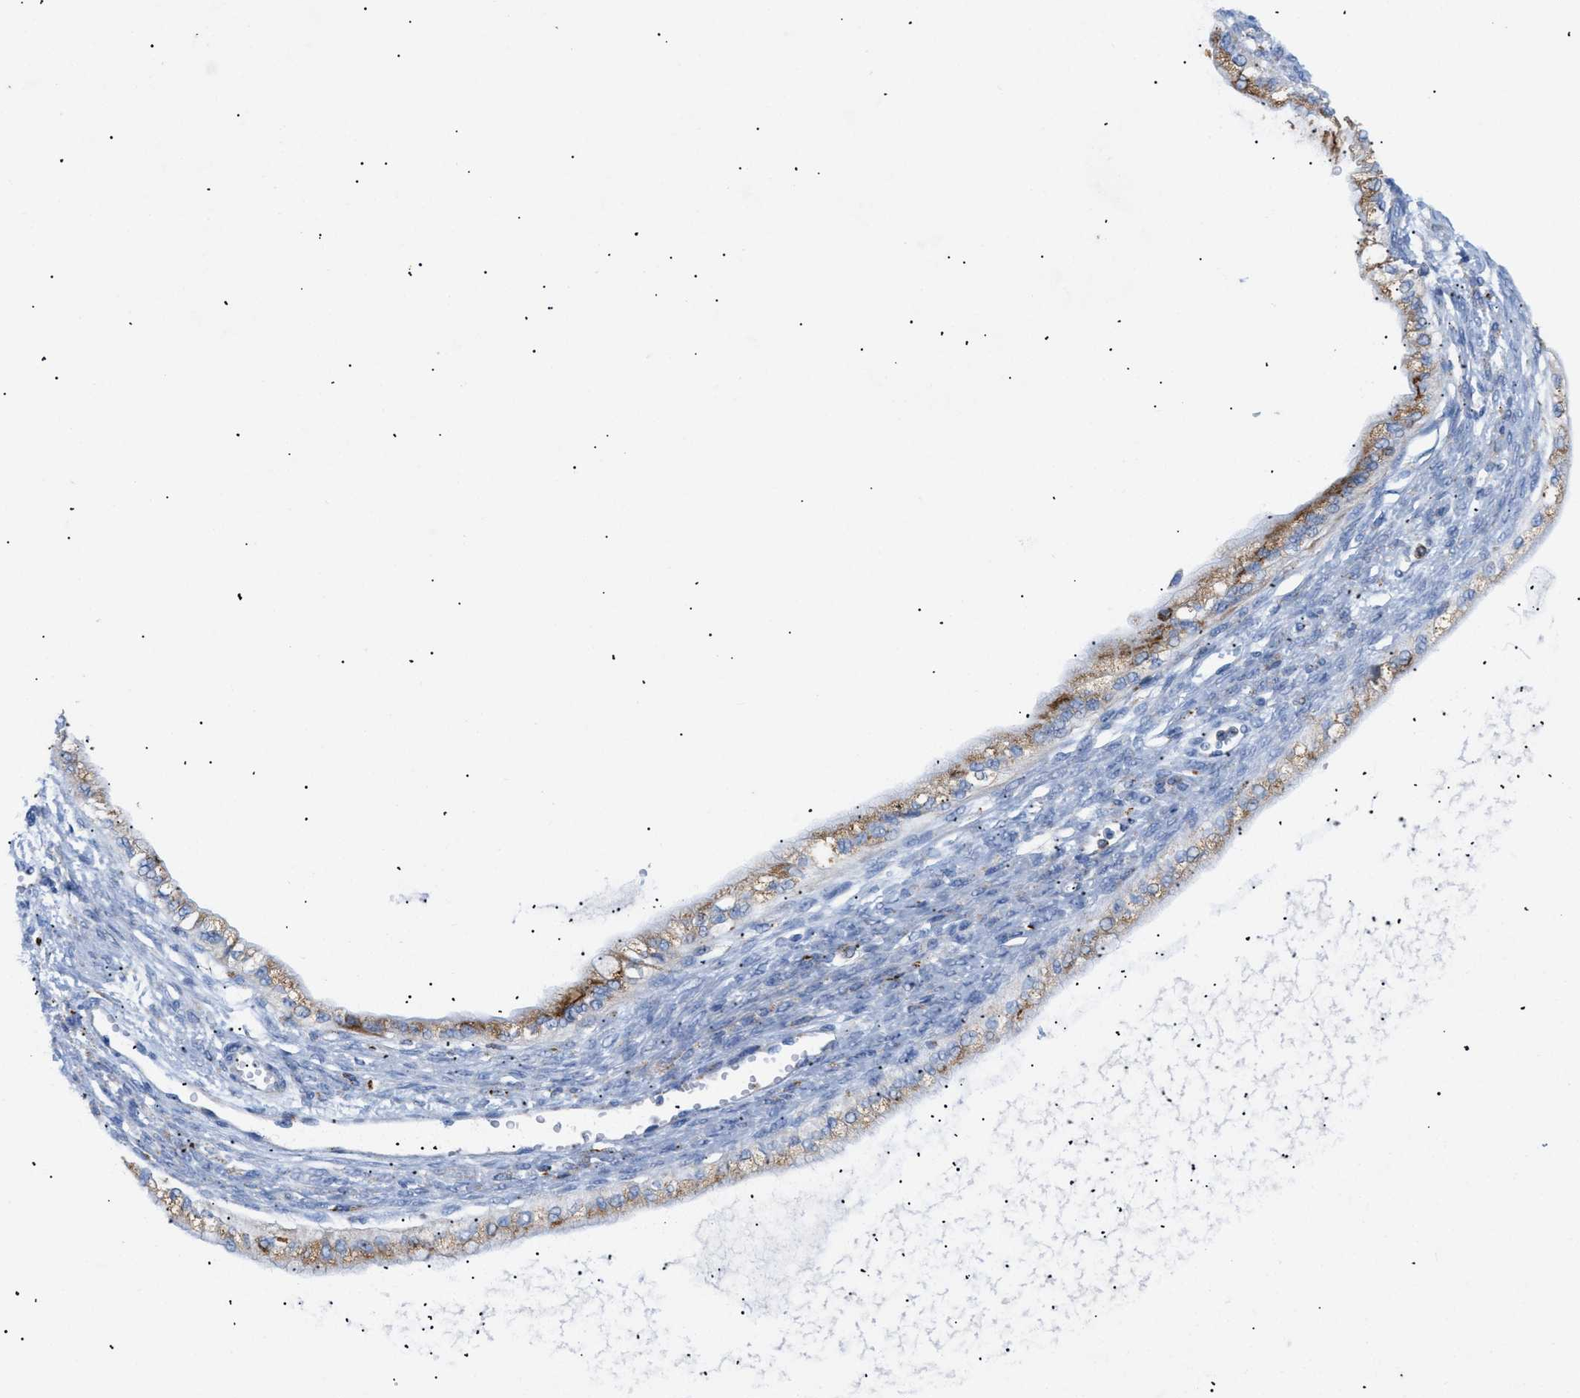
{"staining": {"intensity": "moderate", "quantity": ">75%", "location": "cytoplasmic/membranous"}, "tissue": "ovarian cancer", "cell_type": "Tumor cells", "image_type": "cancer", "snomed": [{"axis": "morphology", "description": "Cystadenocarcinoma, mucinous, NOS"}, {"axis": "topography", "description": "Ovary"}], "caption": "Ovarian cancer was stained to show a protein in brown. There is medium levels of moderate cytoplasmic/membranous expression in approximately >75% of tumor cells.", "gene": "DRAM2", "patient": {"sex": "female", "age": 57}}